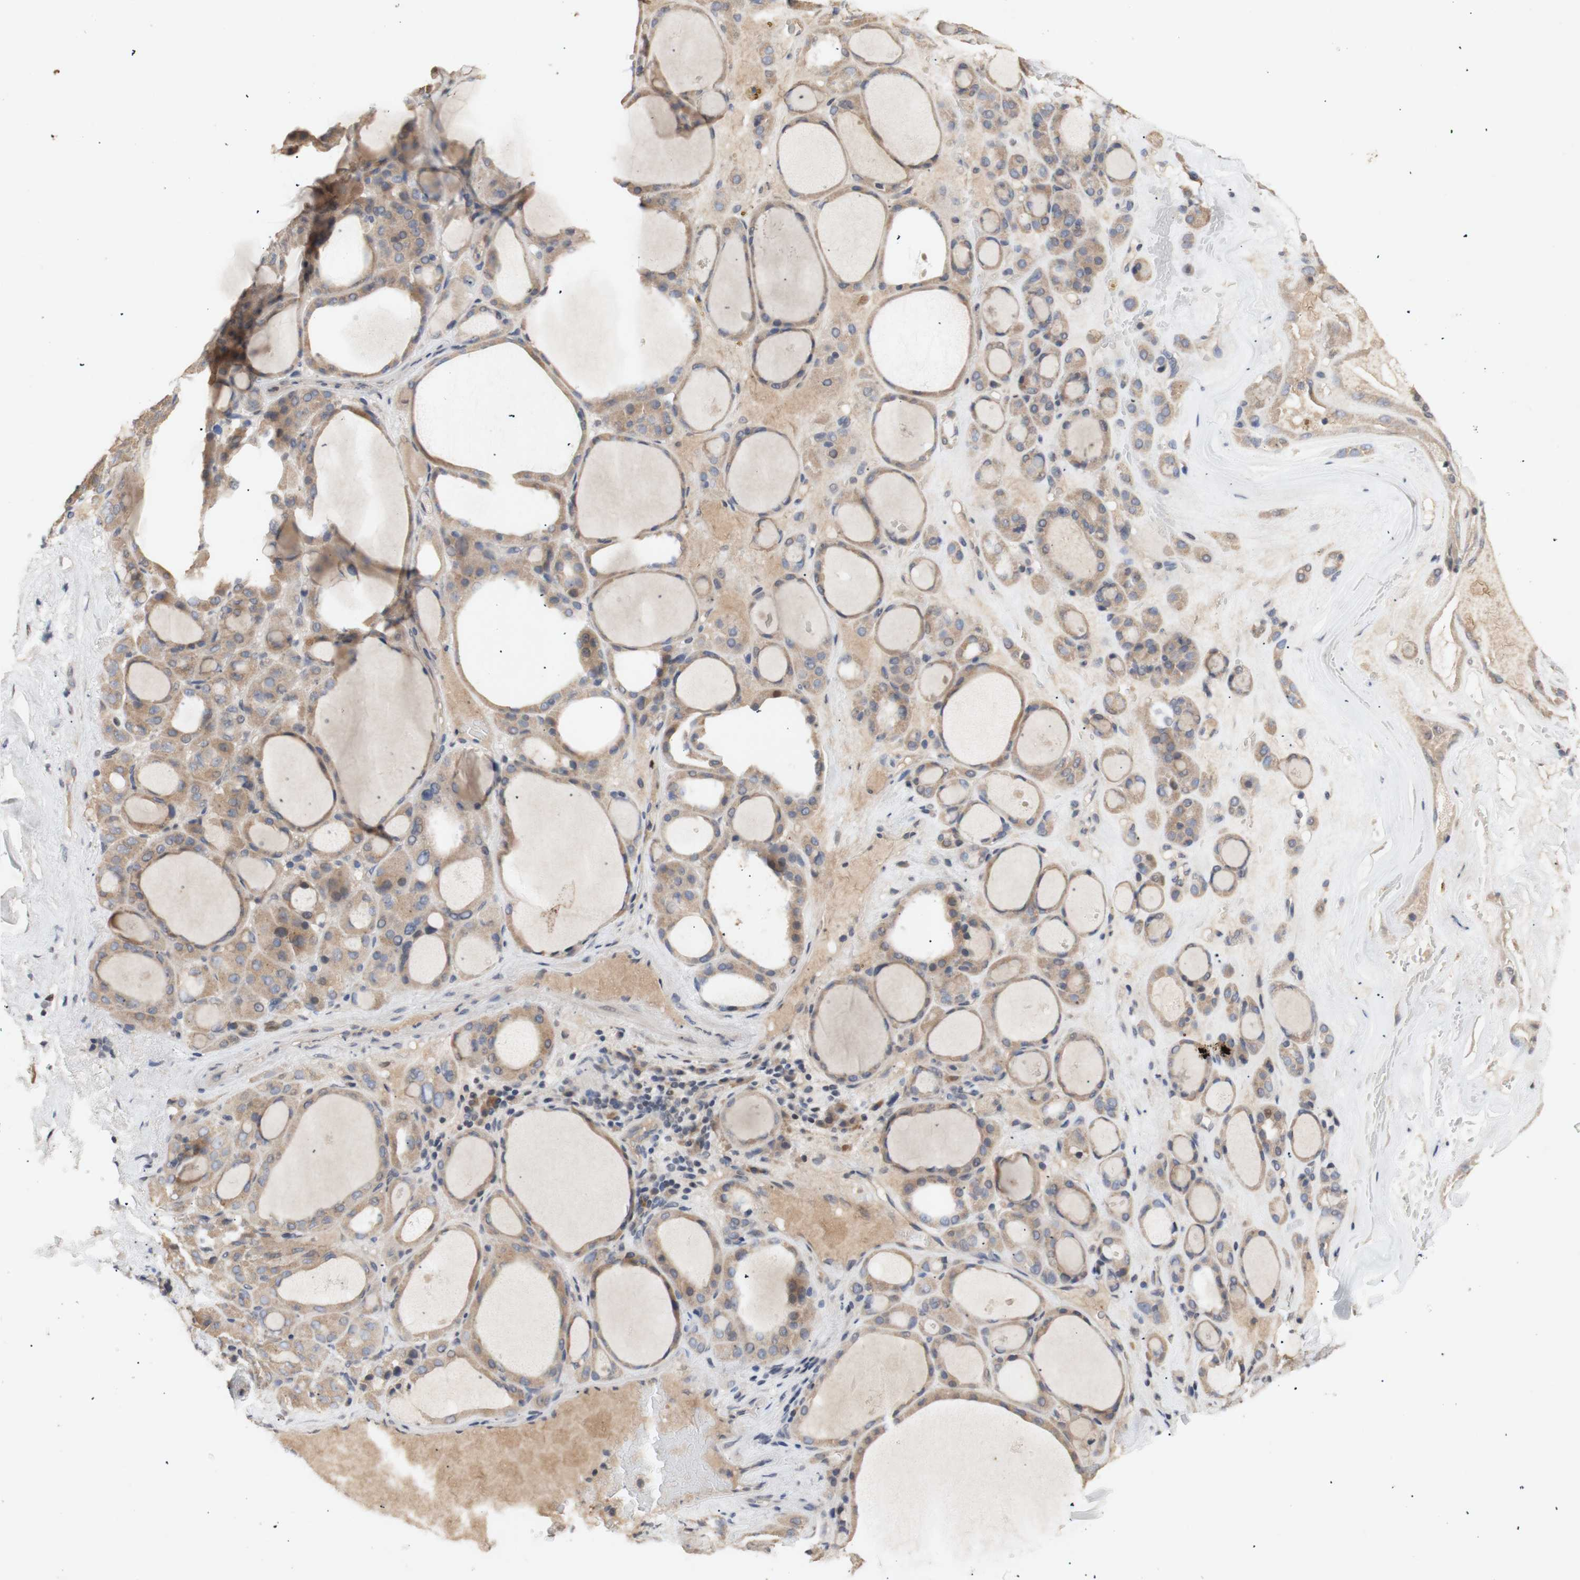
{"staining": {"intensity": "moderate", "quantity": ">75%", "location": "cytoplasmic/membranous,nuclear"}, "tissue": "thyroid gland", "cell_type": "Glandular cells", "image_type": "normal", "snomed": [{"axis": "morphology", "description": "Normal tissue, NOS"}, {"axis": "morphology", "description": "Carcinoma, NOS"}, {"axis": "topography", "description": "Thyroid gland"}], "caption": "Immunohistochemical staining of unremarkable thyroid gland shows >75% levels of moderate cytoplasmic/membranous,nuclear protein positivity in approximately >75% of glandular cells. (Stains: DAB in brown, nuclei in blue, Microscopy: brightfield microscopy at high magnification).", "gene": "FOSB", "patient": {"sex": "female", "age": 86}}